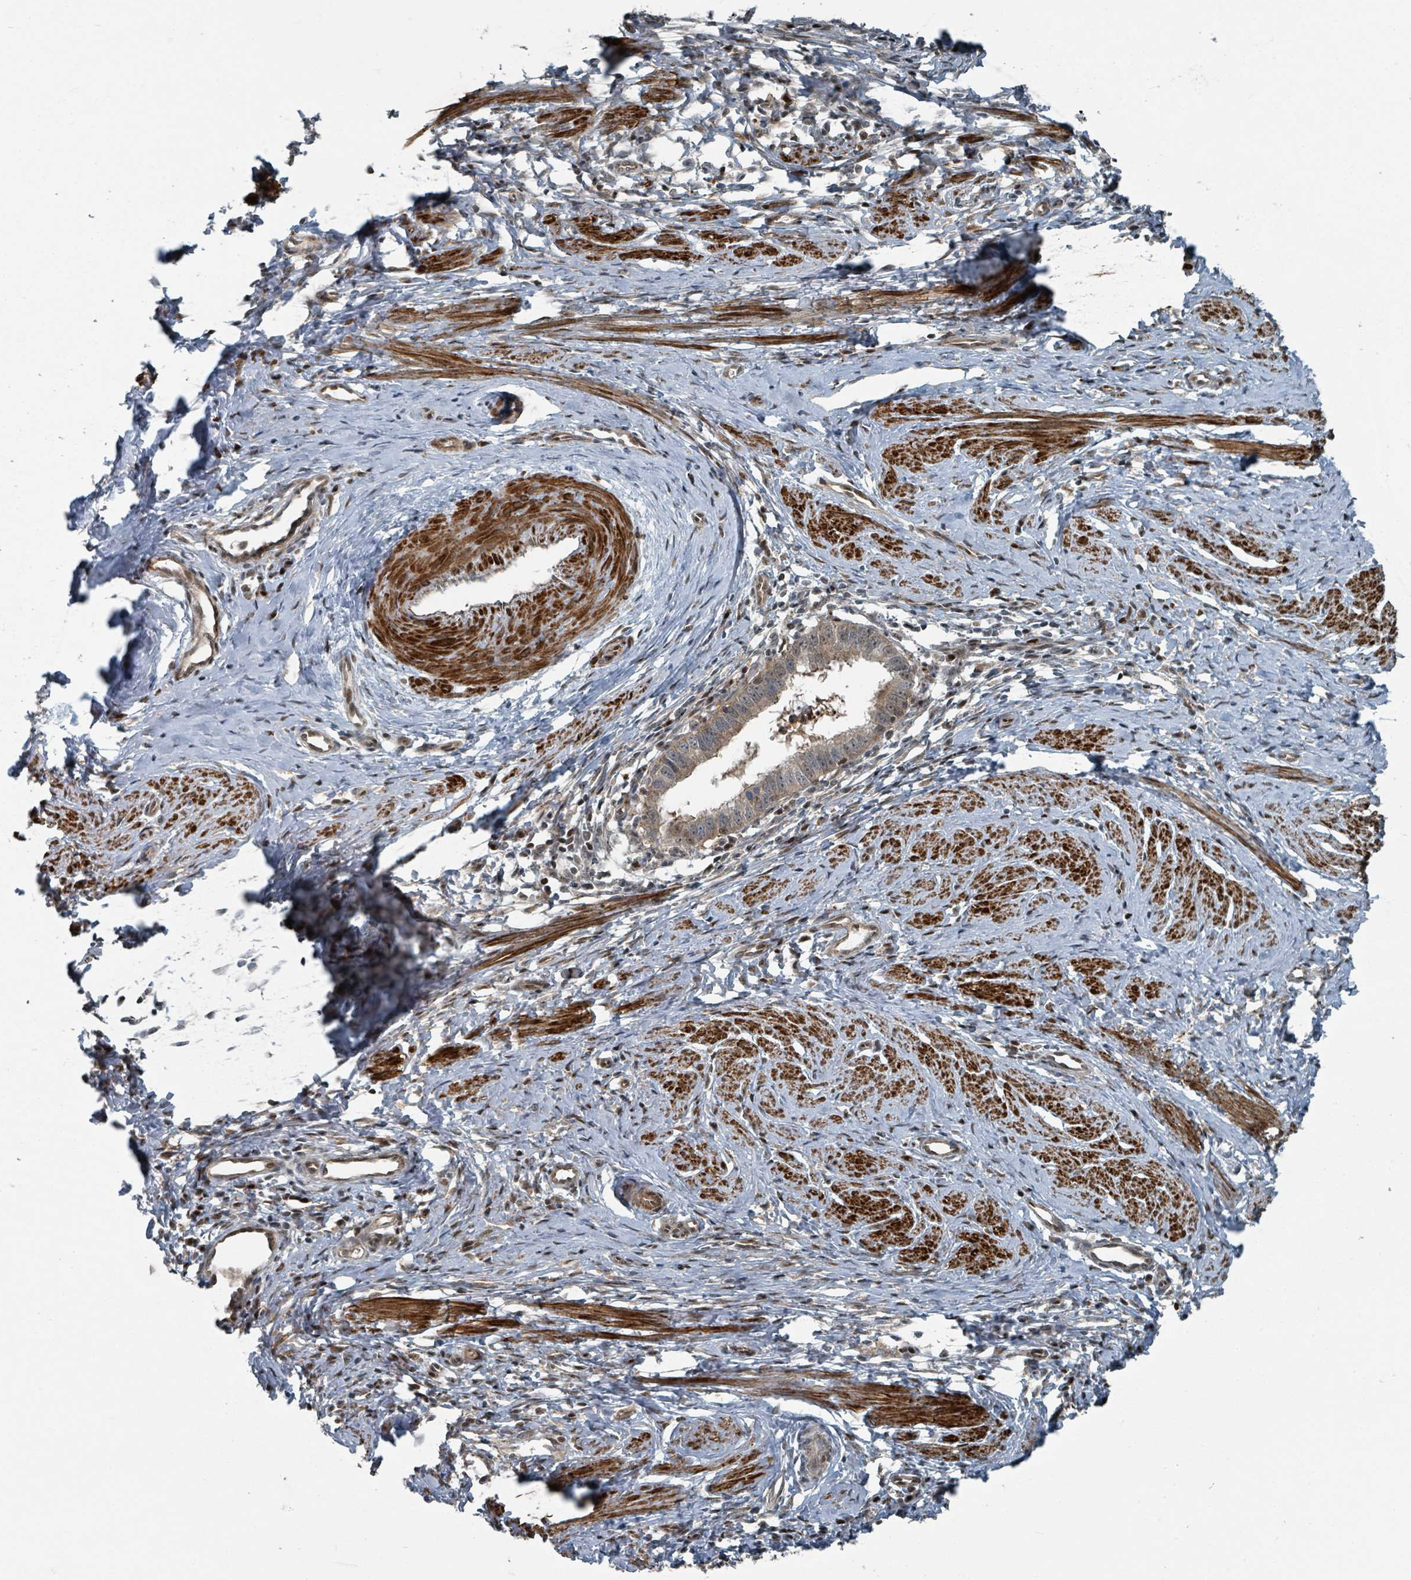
{"staining": {"intensity": "weak", "quantity": "25%-75%", "location": "cytoplasmic/membranous,nuclear"}, "tissue": "cervical cancer", "cell_type": "Tumor cells", "image_type": "cancer", "snomed": [{"axis": "morphology", "description": "Adenocarcinoma, NOS"}, {"axis": "topography", "description": "Cervix"}], "caption": "IHC image of cervical cancer (adenocarcinoma) stained for a protein (brown), which displays low levels of weak cytoplasmic/membranous and nuclear positivity in approximately 25%-75% of tumor cells.", "gene": "RHPN2", "patient": {"sex": "female", "age": 36}}